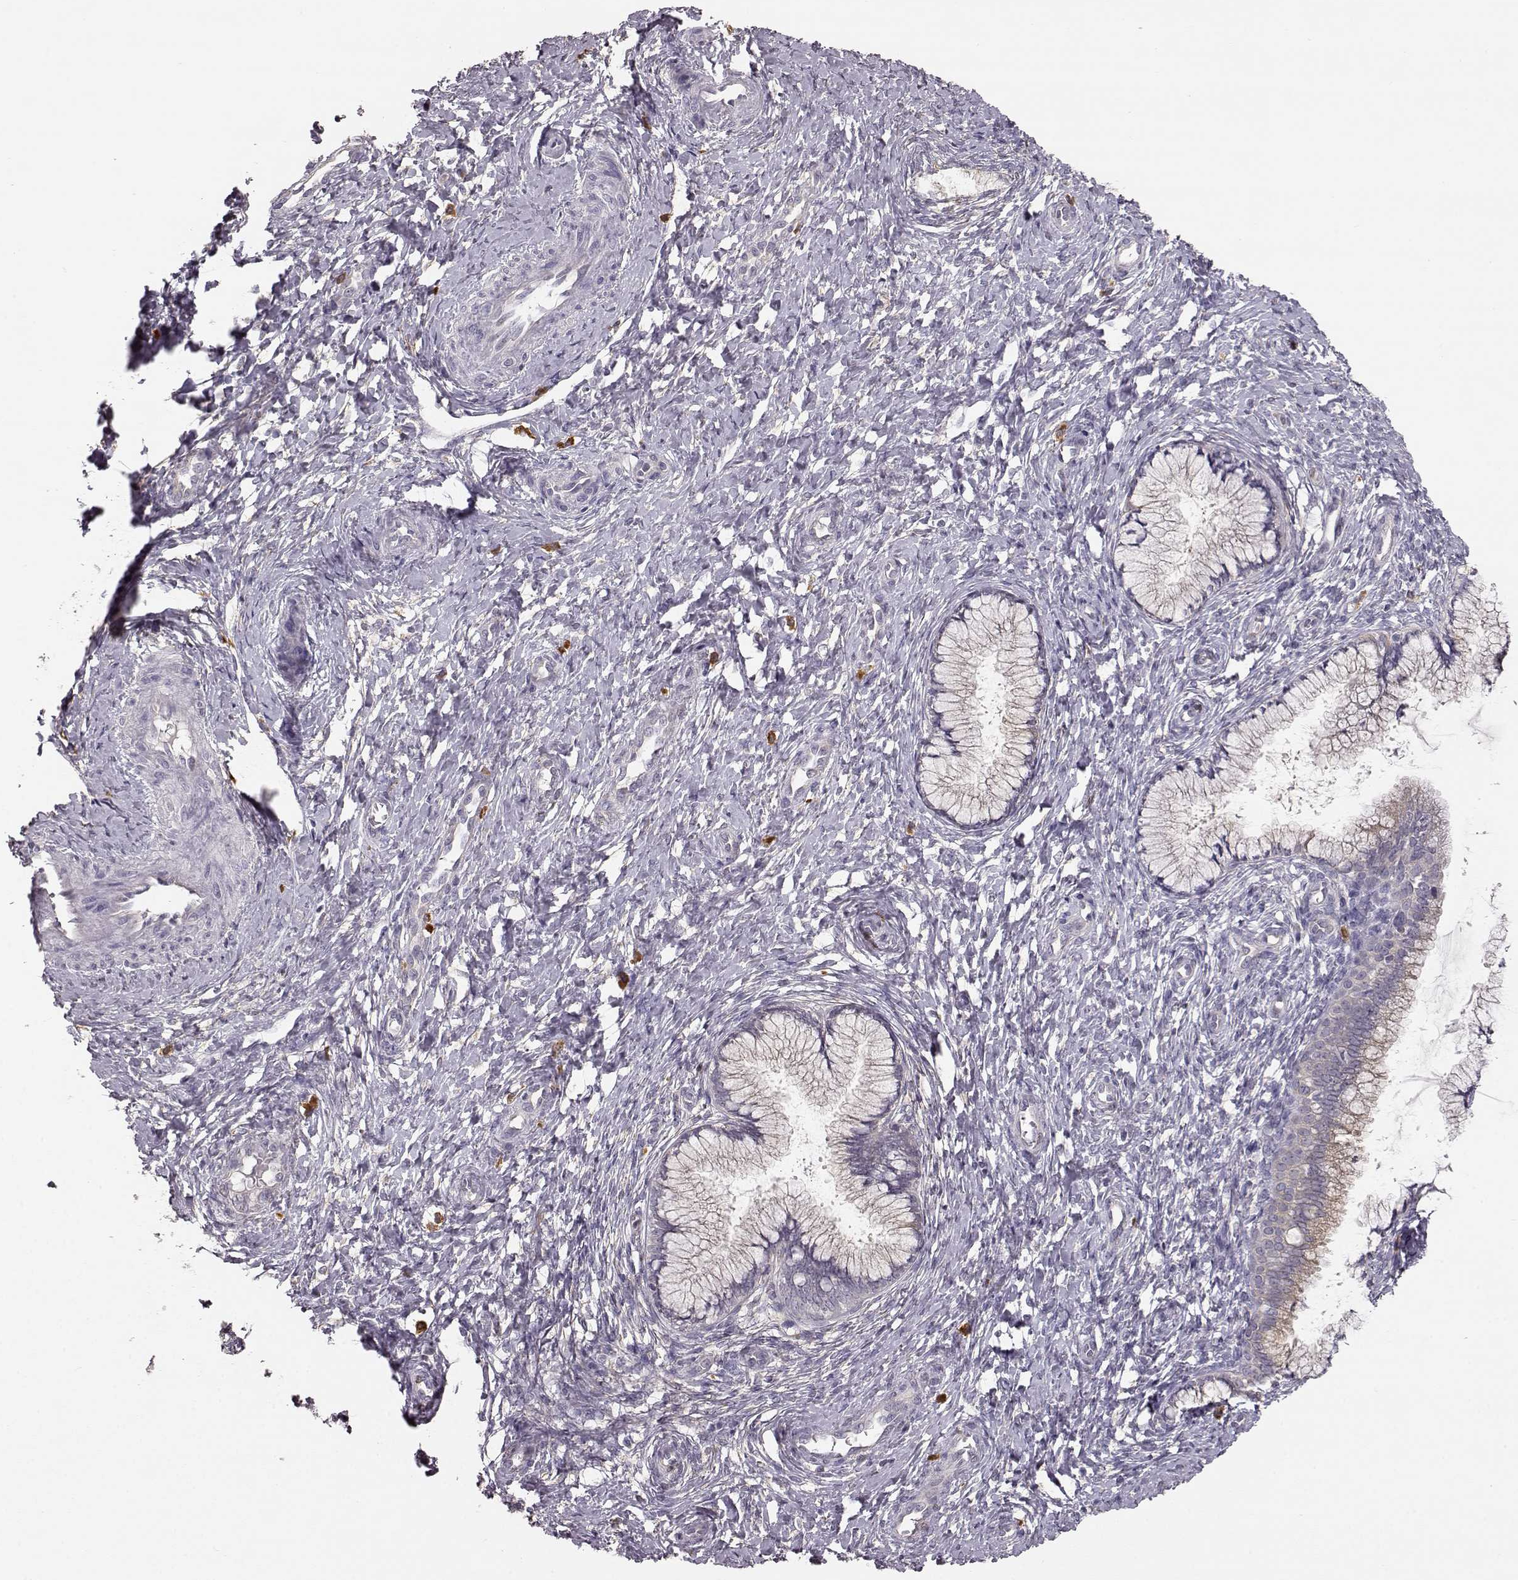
{"staining": {"intensity": "negative", "quantity": "none", "location": "none"}, "tissue": "cervix", "cell_type": "Glandular cells", "image_type": "normal", "snomed": [{"axis": "morphology", "description": "Normal tissue, NOS"}, {"axis": "topography", "description": "Cervix"}], "caption": "High magnification brightfield microscopy of benign cervix stained with DAB (3,3'-diaminobenzidine) (brown) and counterstained with hematoxylin (blue): glandular cells show no significant staining. (Immunohistochemistry, brightfield microscopy, high magnification).", "gene": "GHR", "patient": {"sex": "female", "age": 37}}